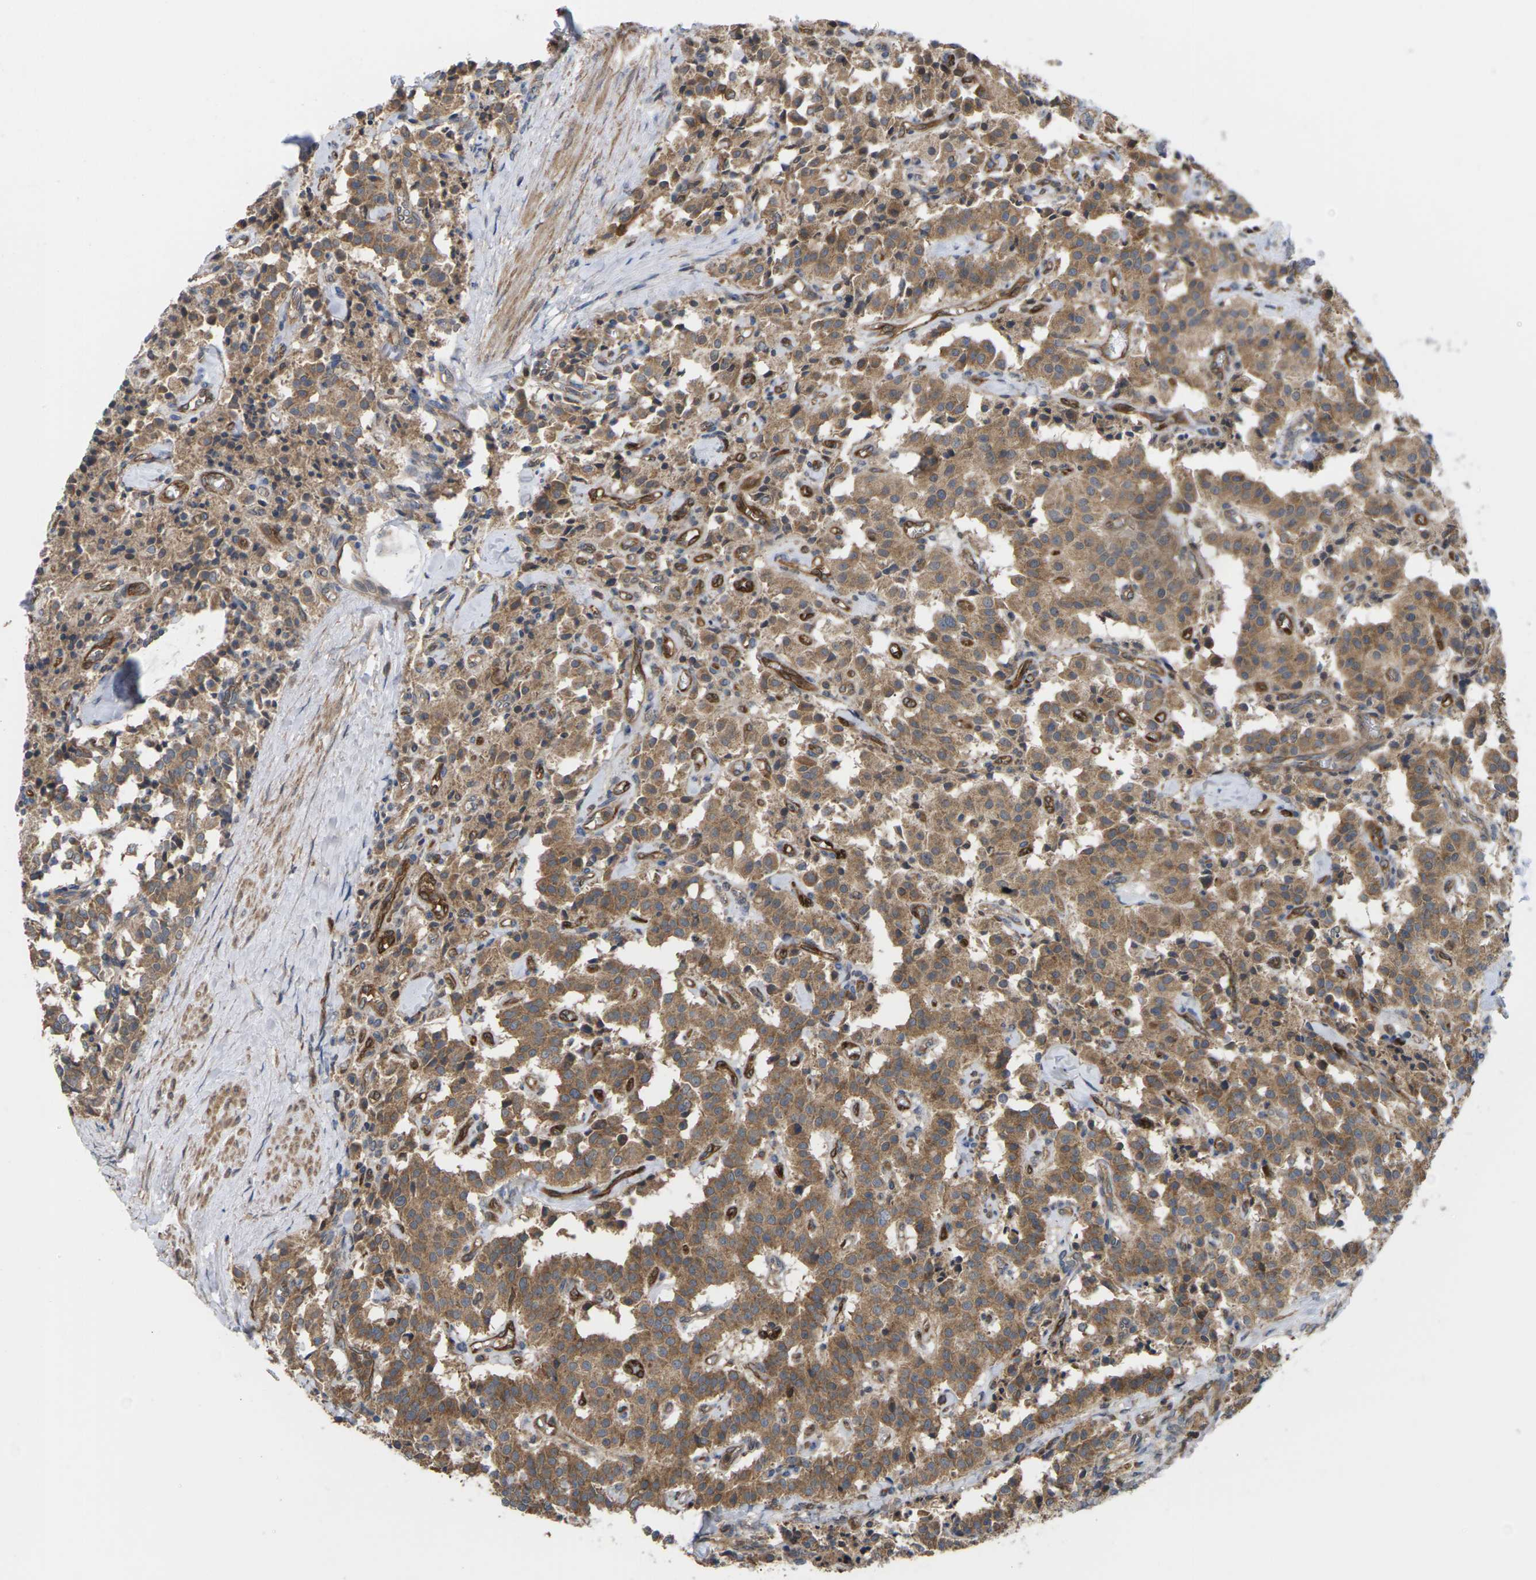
{"staining": {"intensity": "moderate", "quantity": ">75%", "location": "cytoplasmic/membranous"}, "tissue": "carcinoid", "cell_type": "Tumor cells", "image_type": "cancer", "snomed": [{"axis": "morphology", "description": "Carcinoid, malignant, NOS"}, {"axis": "topography", "description": "Lung"}], "caption": "Immunohistochemical staining of human carcinoid shows medium levels of moderate cytoplasmic/membranous protein expression in about >75% of tumor cells.", "gene": "TIAM1", "patient": {"sex": "male", "age": 30}}